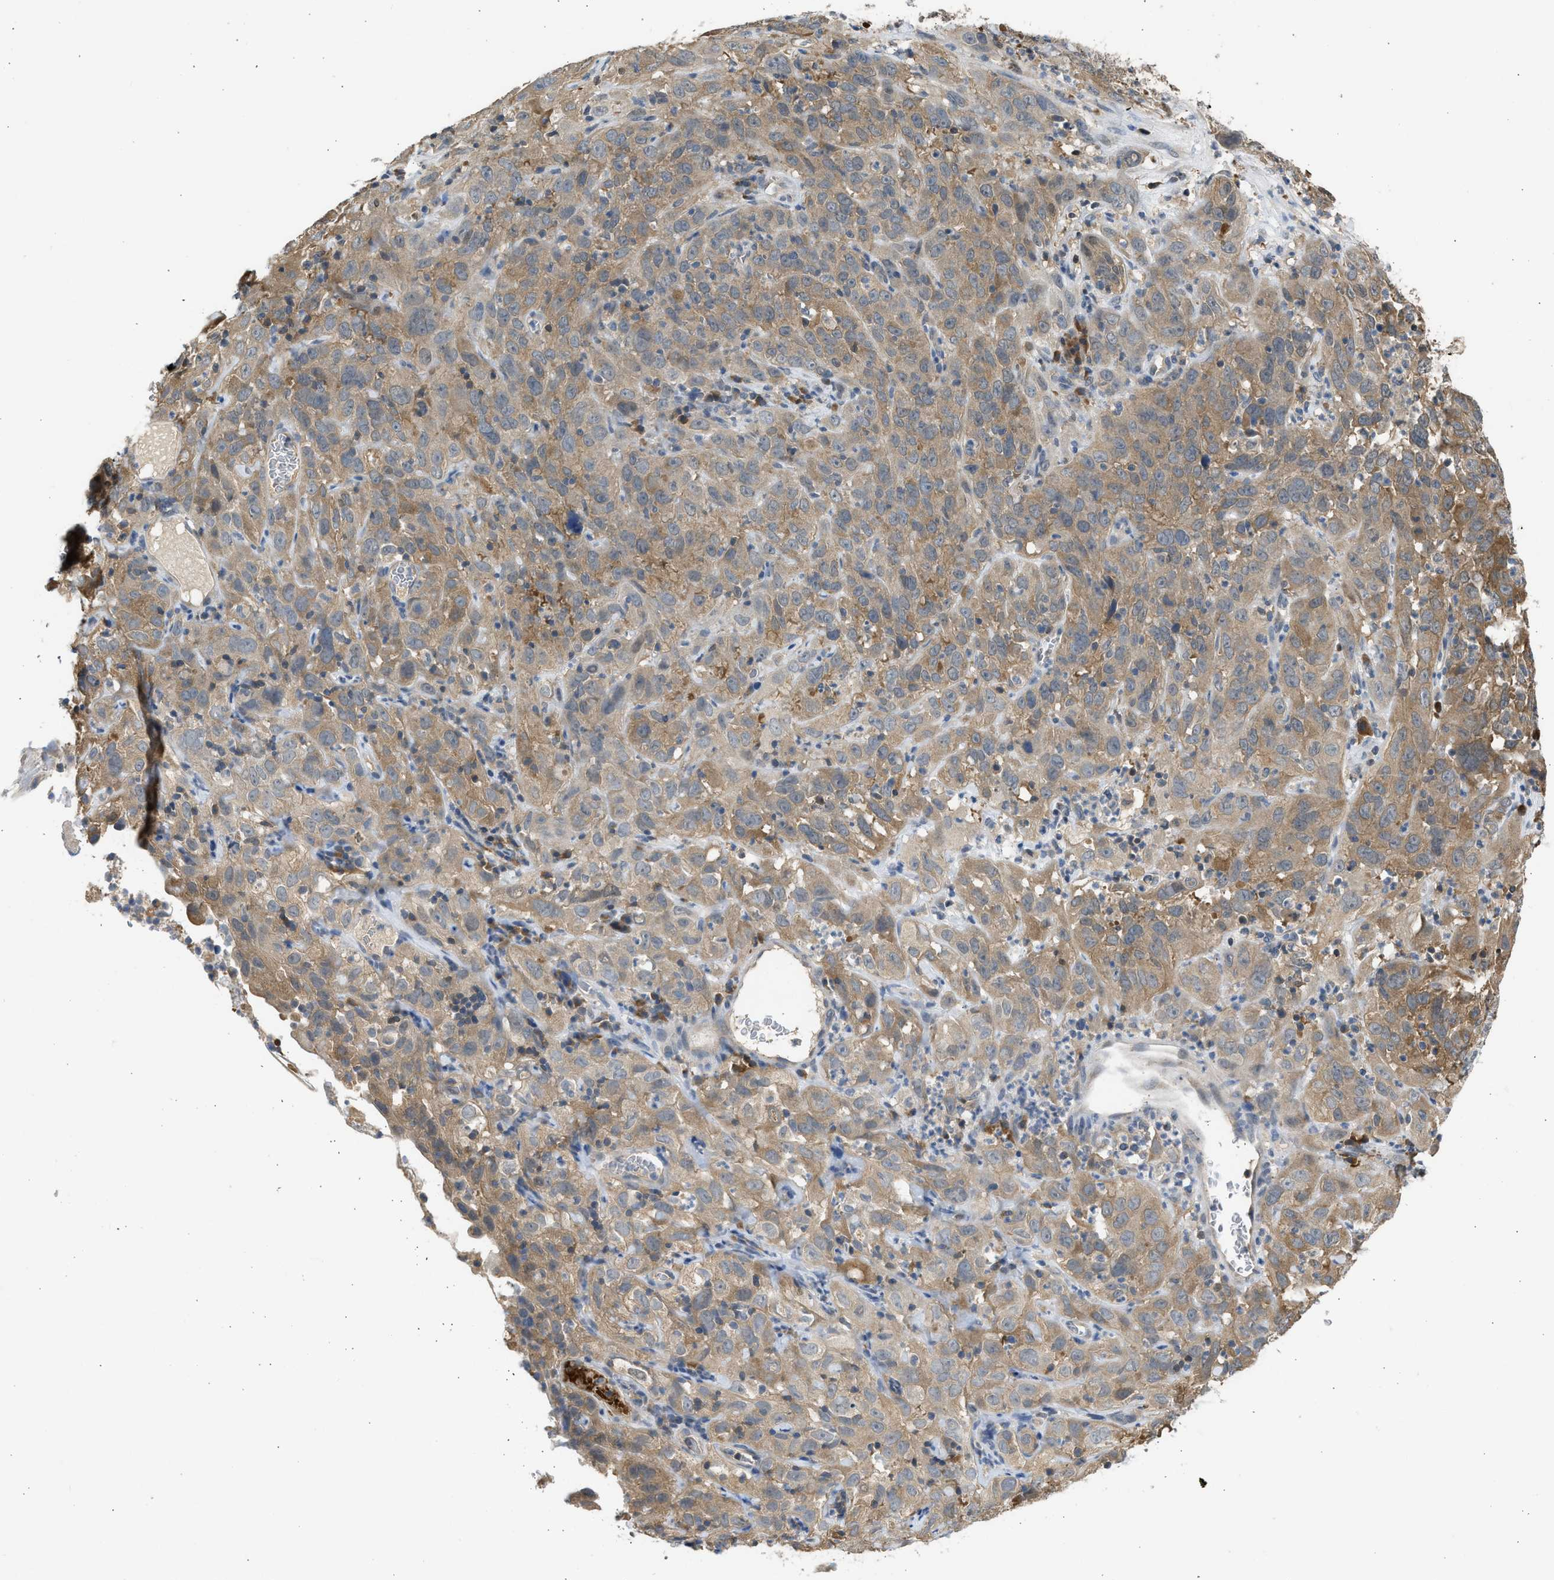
{"staining": {"intensity": "moderate", "quantity": ">75%", "location": "cytoplasmic/membranous"}, "tissue": "cervical cancer", "cell_type": "Tumor cells", "image_type": "cancer", "snomed": [{"axis": "morphology", "description": "Squamous cell carcinoma, NOS"}, {"axis": "topography", "description": "Cervix"}], "caption": "Immunohistochemical staining of human cervical cancer reveals medium levels of moderate cytoplasmic/membranous positivity in approximately >75% of tumor cells.", "gene": "MAPK7", "patient": {"sex": "female", "age": 32}}